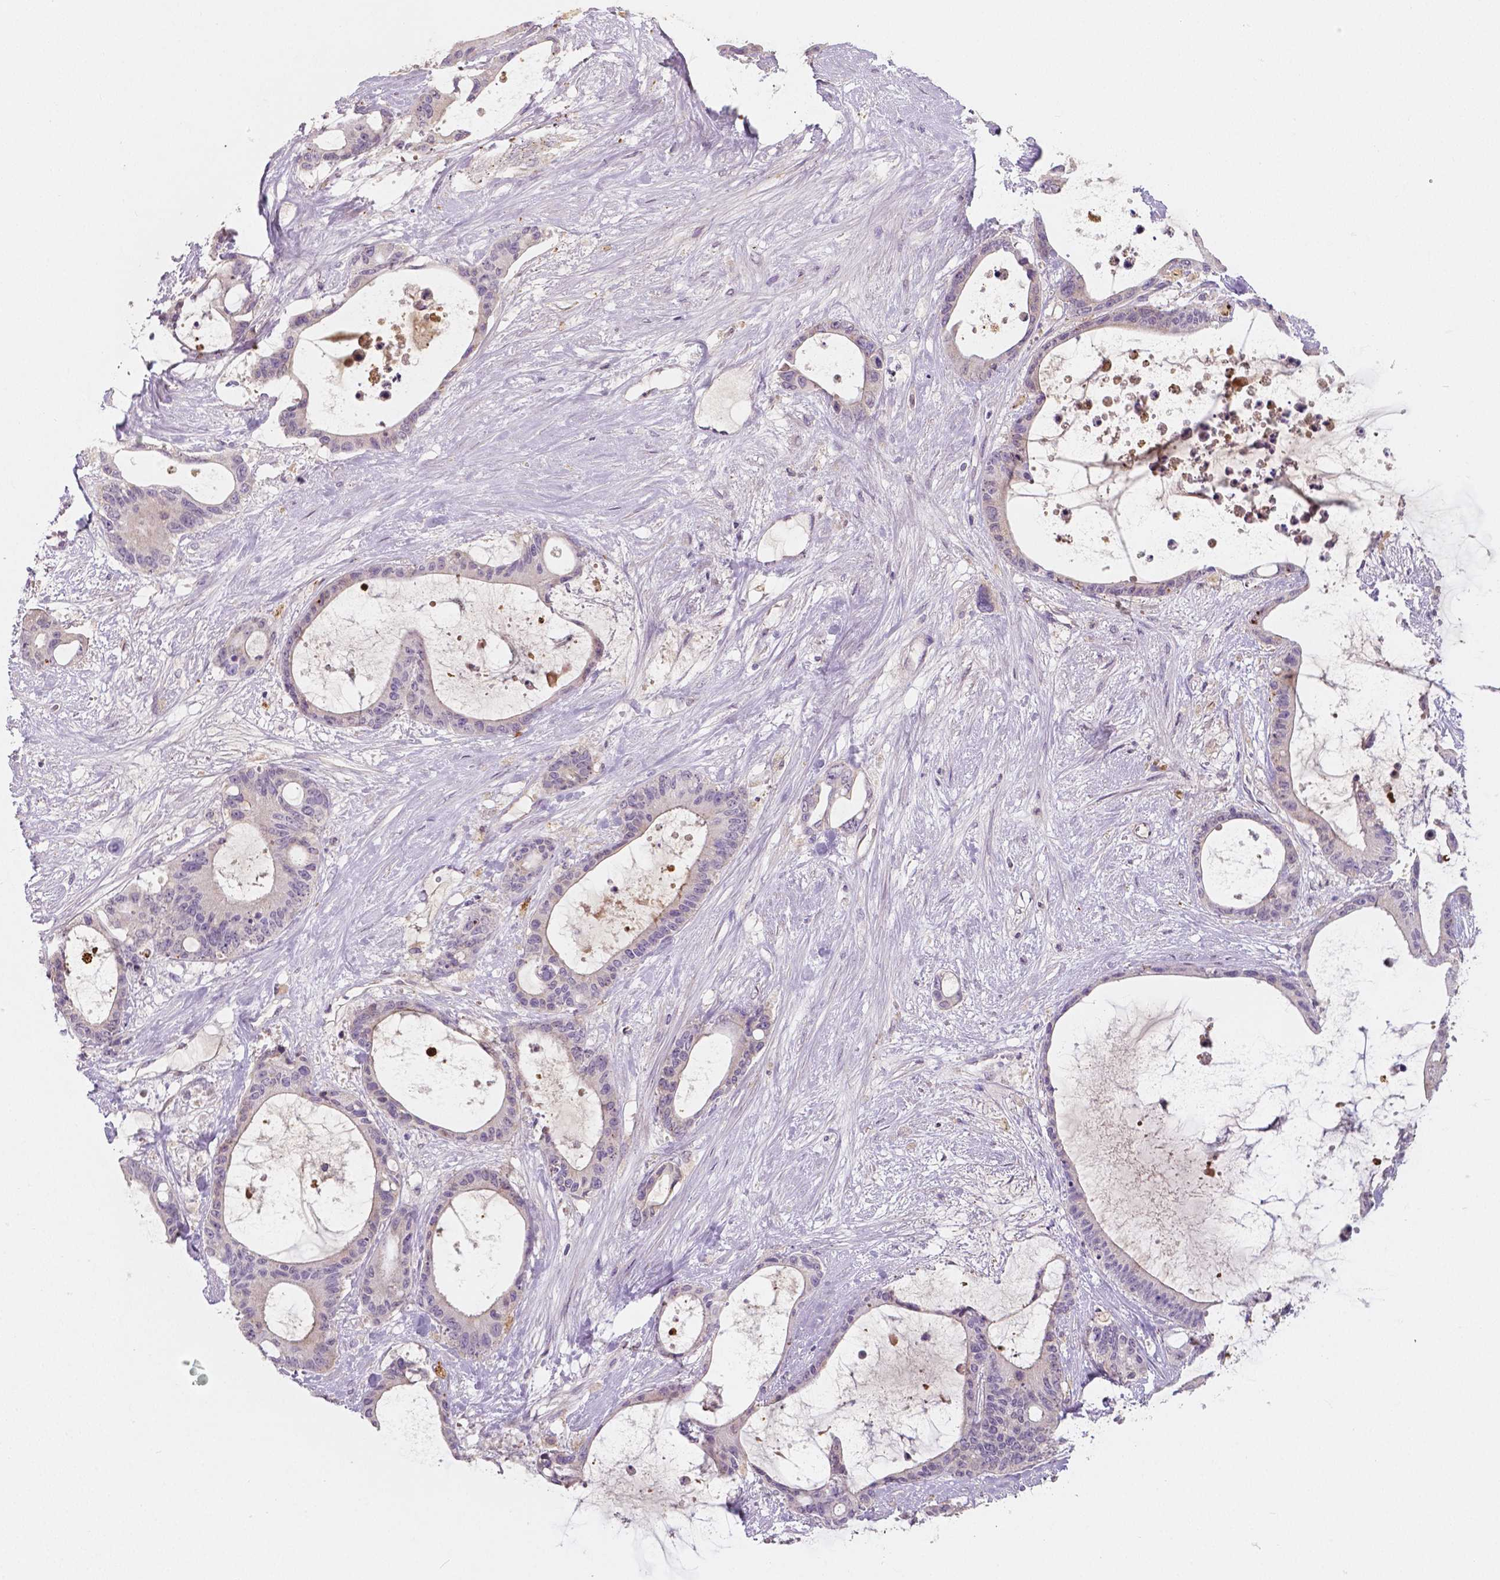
{"staining": {"intensity": "negative", "quantity": "none", "location": "none"}, "tissue": "liver cancer", "cell_type": "Tumor cells", "image_type": "cancer", "snomed": [{"axis": "morphology", "description": "Normal tissue, NOS"}, {"axis": "morphology", "description": "Cholangiocarcinoma"}, {"axis": "topography", "description": "Liver"}, {"axis": "topography", "description": "Peripheral nerve tissue"}], "caption": "Tumor cells show no significant expression in liver cholangiocarcinoma.", "gene": "APOA4", "patient": {"sex": "female", "age": 73}}